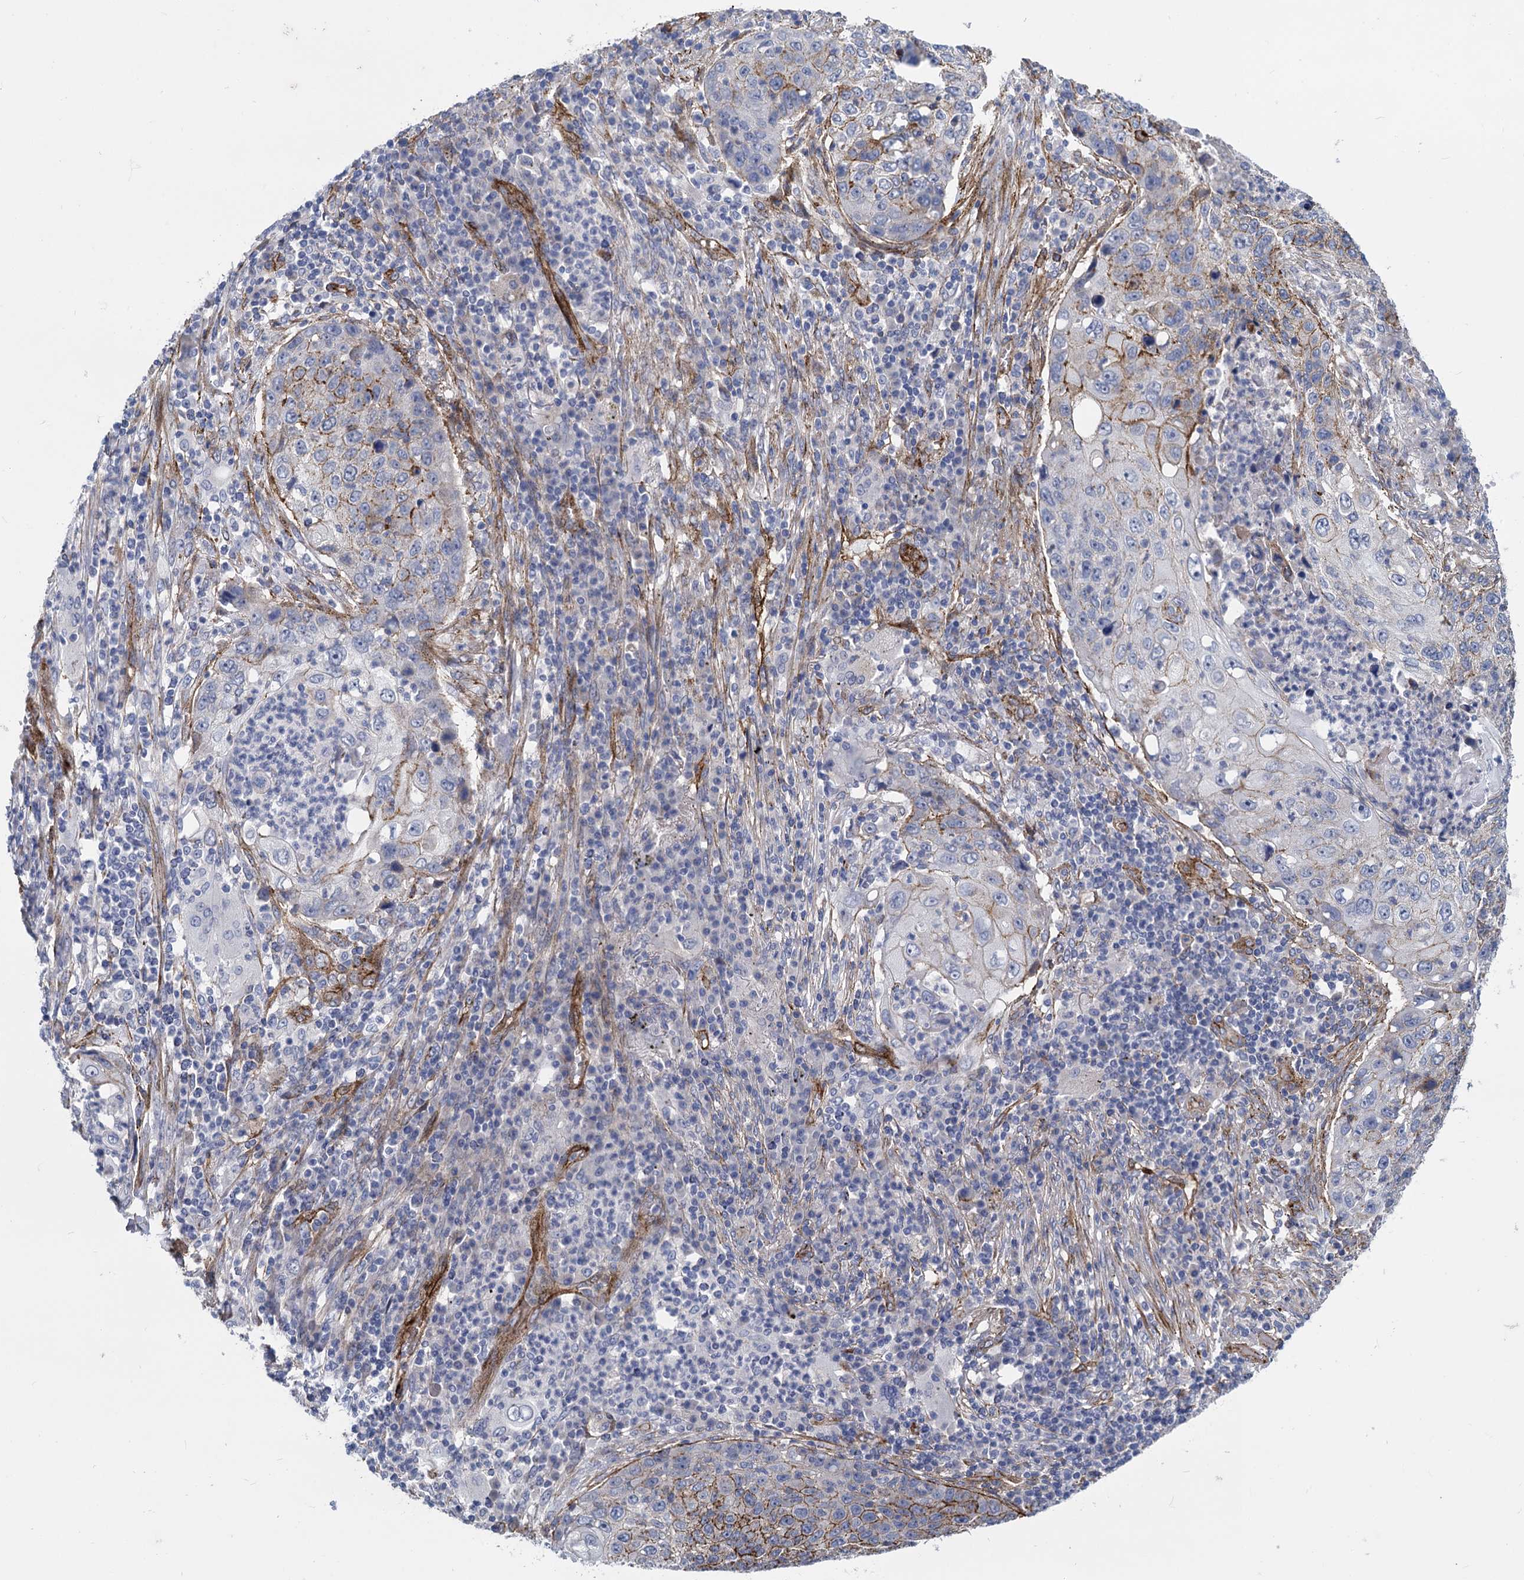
{"staining": {"intensity": "moderate", "quantity": "25%-75%", "location": "cytoplasmic/membranous"}, "tissue": "lung cancer", "cell_type": "Tumor cells", "image_type": "cancer", "snomed": [{"axis": "morphology", "description": "Squamous cell carcinoma, NOS"}, {"axis": "topography", "description": "Lung"}], "caption": "The immunohistochemical stain labels moderate cytoplasmic/membranous positivity in tumor cells of lung cancer (squamous cell carcinoma) tissue.", "gene": "SNCG", "patient": {"sex": "female", "age": 63}}